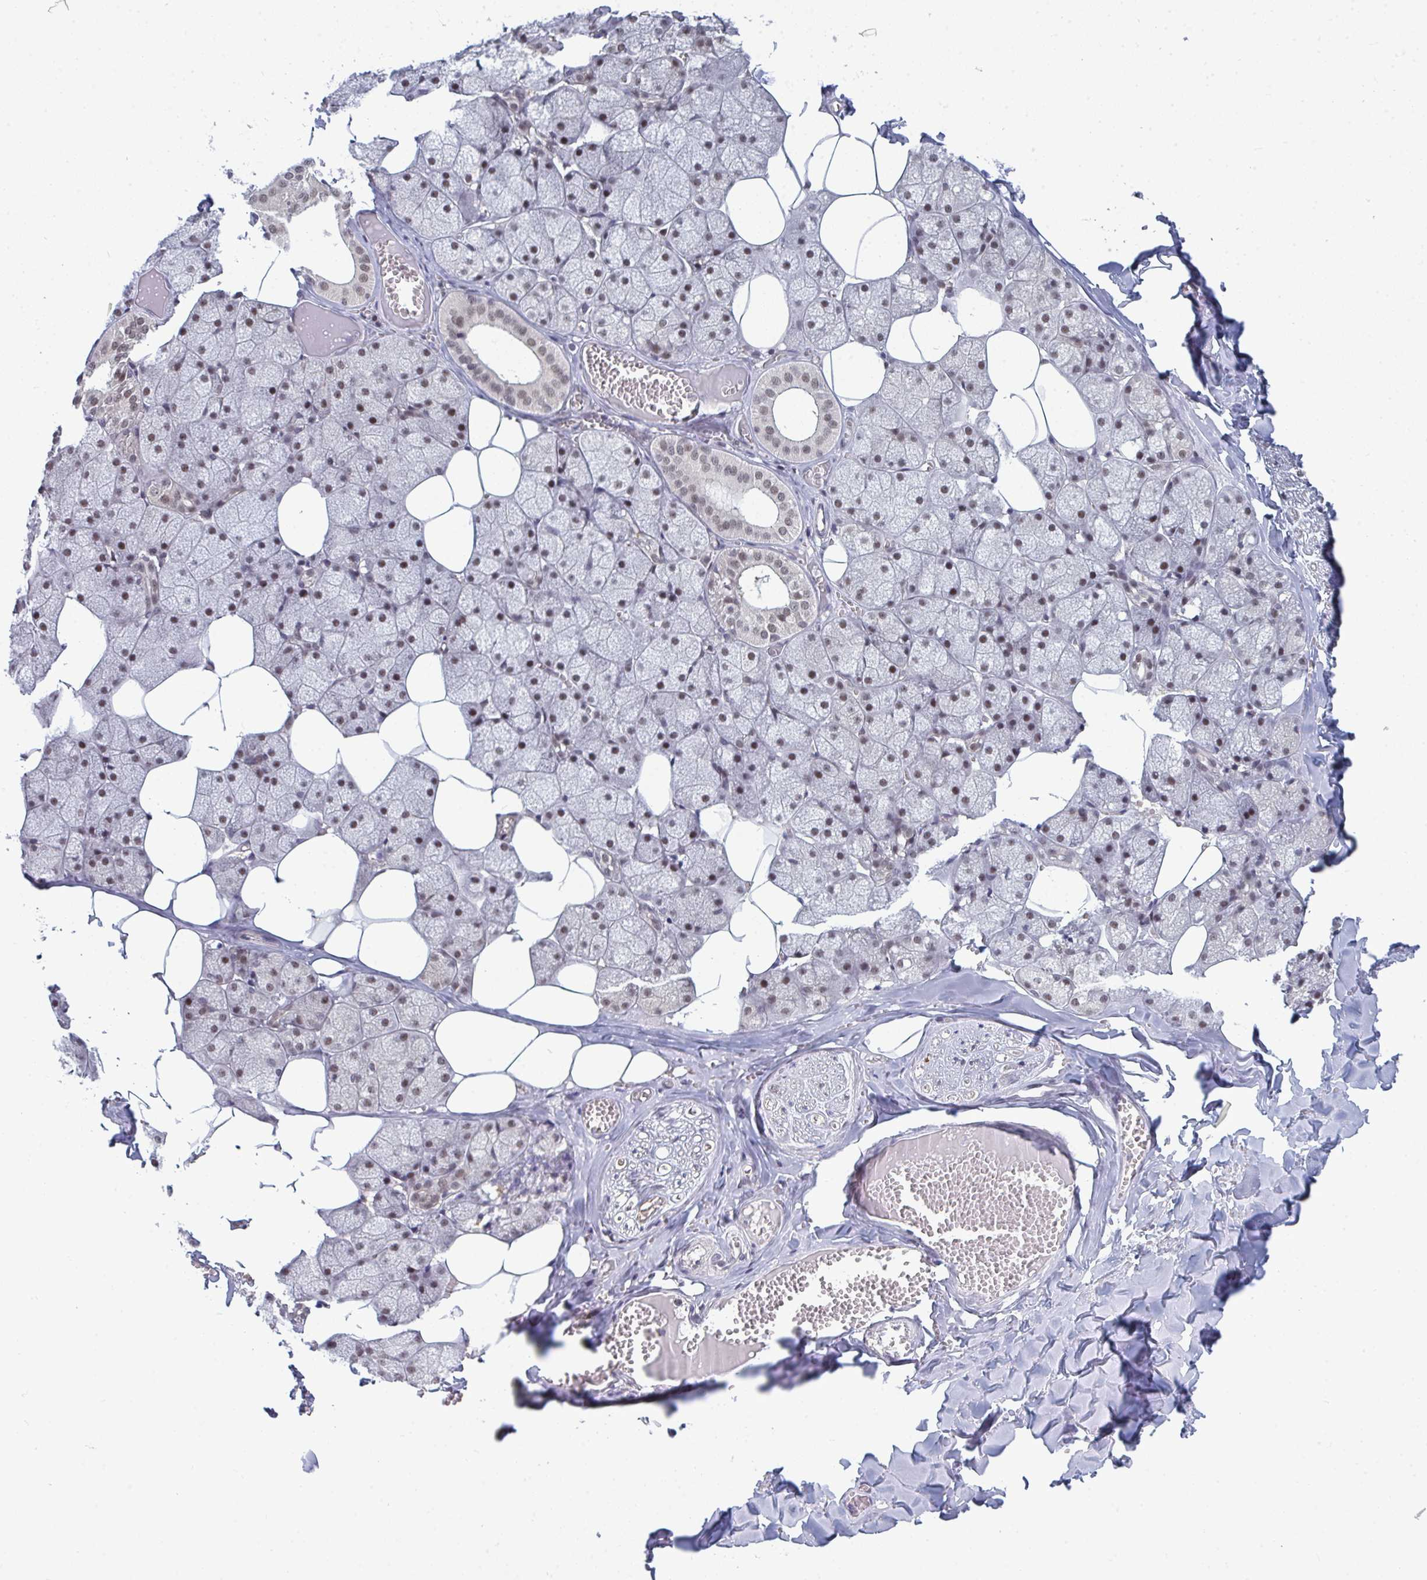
{"staining": {"intensity": "weak", "quantity": "25%-75%", "location": "nuclear"}, "tissue": "salivary gland", "cell_type": "Glandular cells", "image_type": "normal", "snomed": [{"axis": "morphology", "description": "Normal tissue, NOS"}, {"axis": "topography", "description": "Salivary gland"}, {"axis": "topography", "description": "Peripheral nerve tissue"}], "caption": "Weak nuclear expression for a protein is present in approximately 25%-75% of glandular cells of normal salivary gland using immunohistochemistry (IHC).", "gene": "ATF1", "patient": {"sex": "male", "age": 38}}